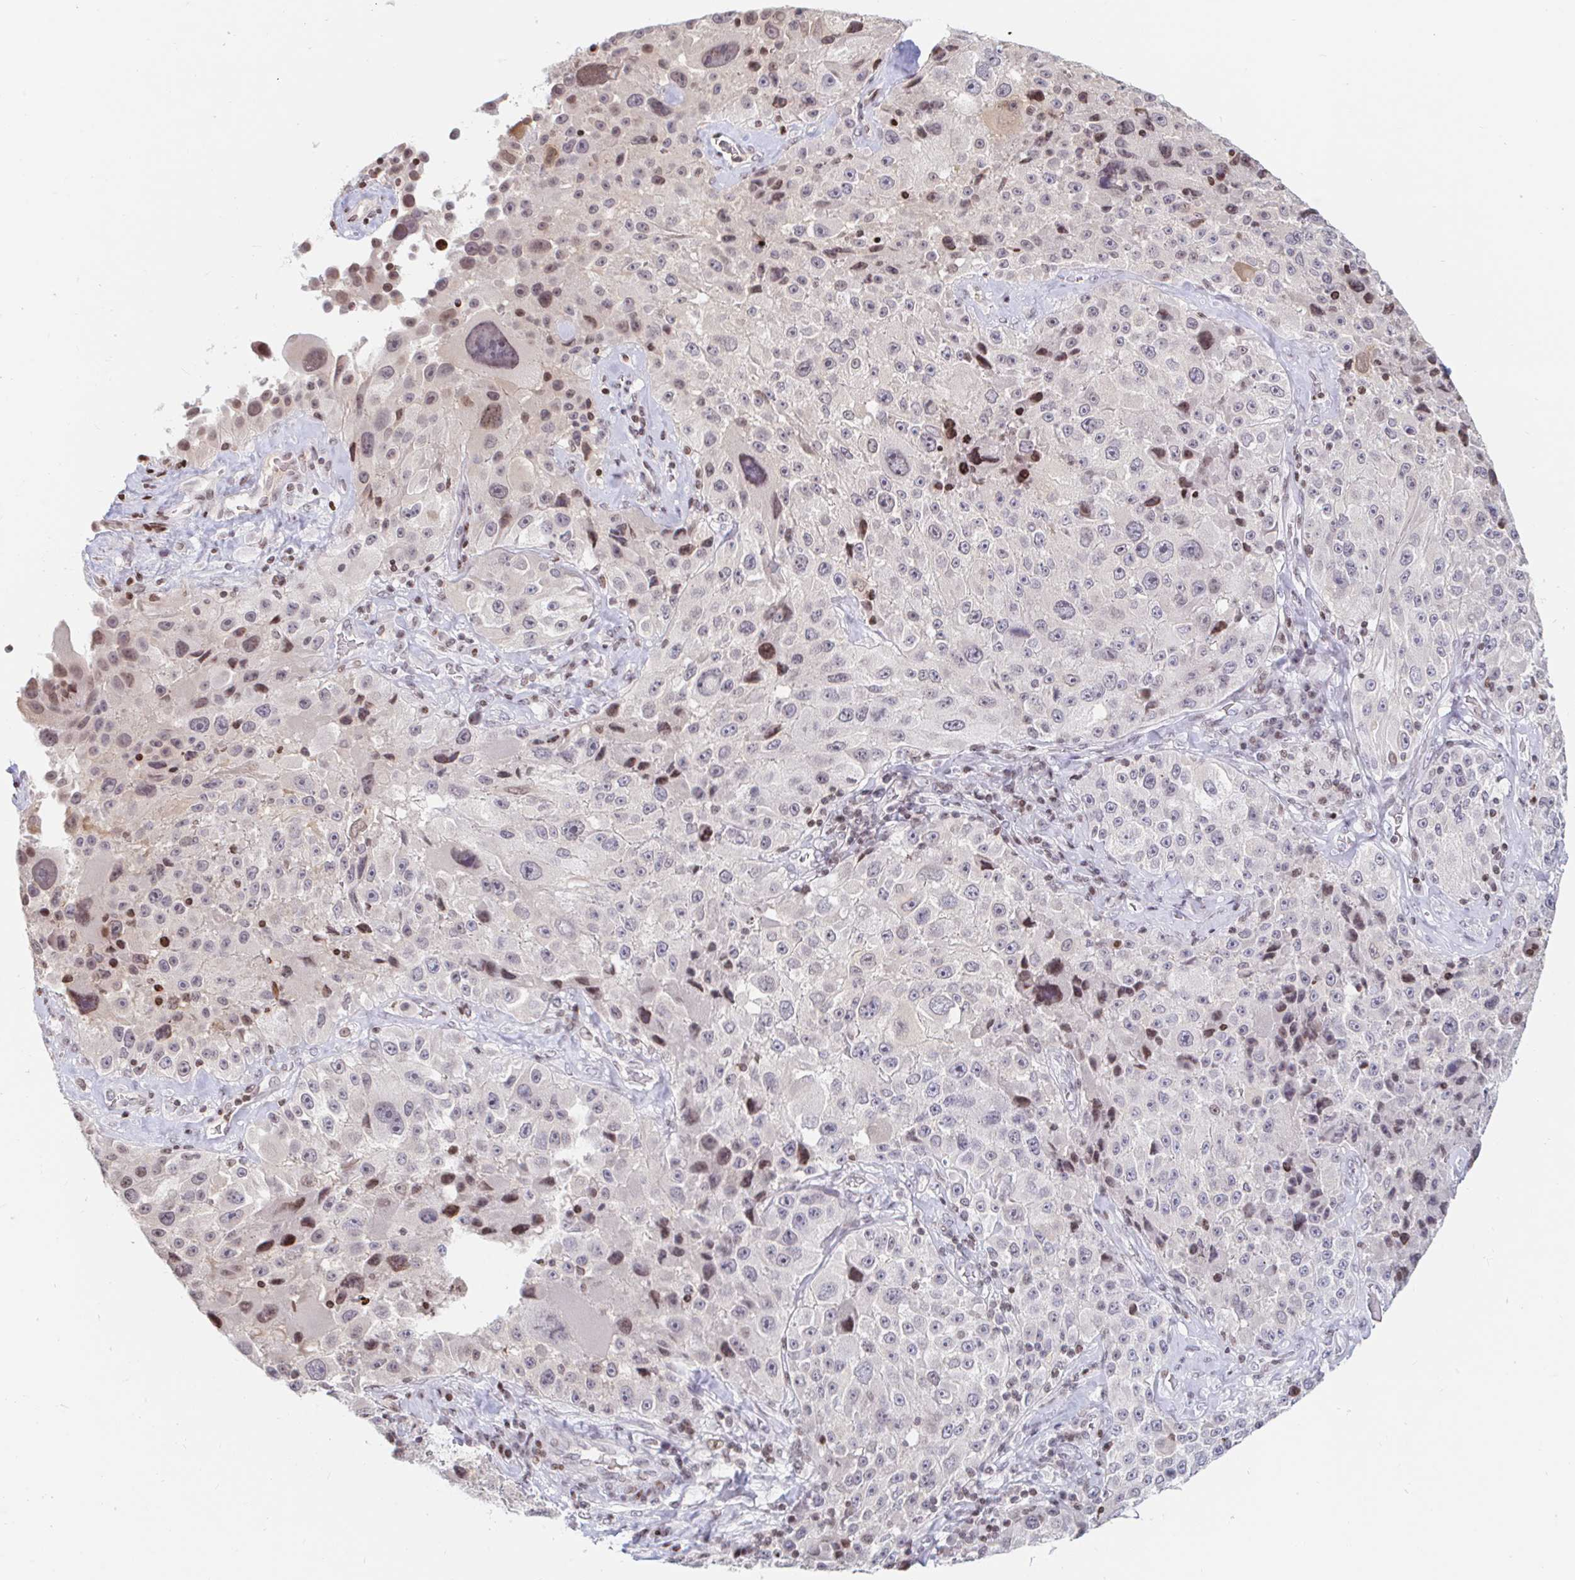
{"staining": {"intensity": "moderate", "quantity": "<25%", "location": "nuclear"}, "tissue": "melanoma", "cell_type": "Tumor cells", "image_type": "cancer", "snomed": [{"axis": "morphology", "description": "Malignant melanoma, Metastatic site"}, {"axis": "topography", "description": "Lymph node"}], "caption": "This micrograph demonstrates immunohistochemistry staining of melanoma, with low moderate nuclear expression in about <25% of tumor cells.", "gene": "HOXC10", "patient": {"sex": "male", "age": 62}}